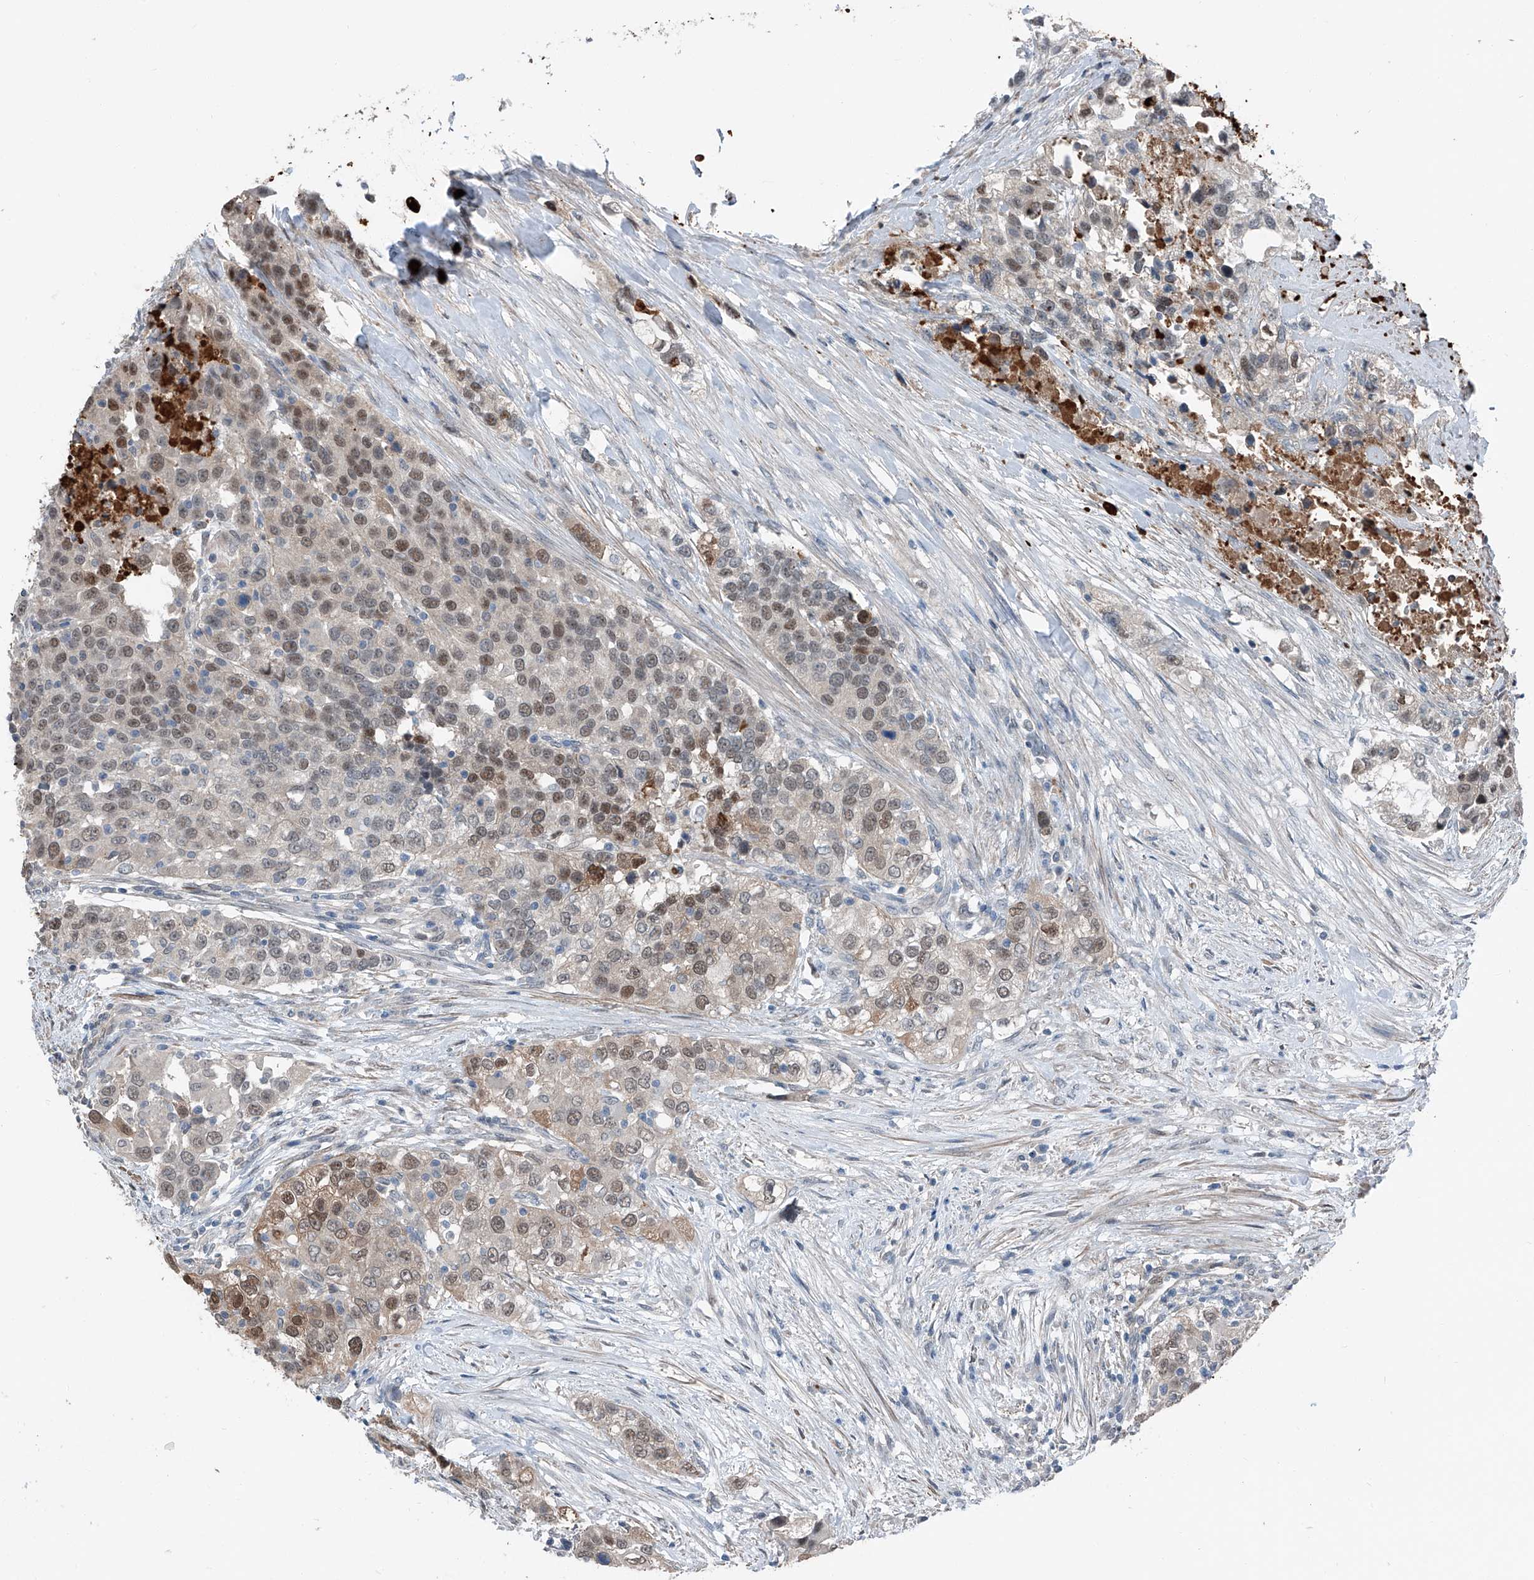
{"staining": {"intensity": "moderate", "quantity": "<25%", "location": "nuclear"}, "tissue": "urothelial cancer", "cell_type": "Tumor cells", "image_type": "cancer", "snomed": [{"axis": "morphology", "description": "Urothelial carcinoma, High grade"}, {"axis": "topography", "description": "Urinary bladder"}], "caption": "A low amount of moderate nuclear positivity is identified in about <25% of tumor cells in urothelial cancer tissue.", "gene": "HSPA6", "patient": {"sex": "female", "age": 80}}